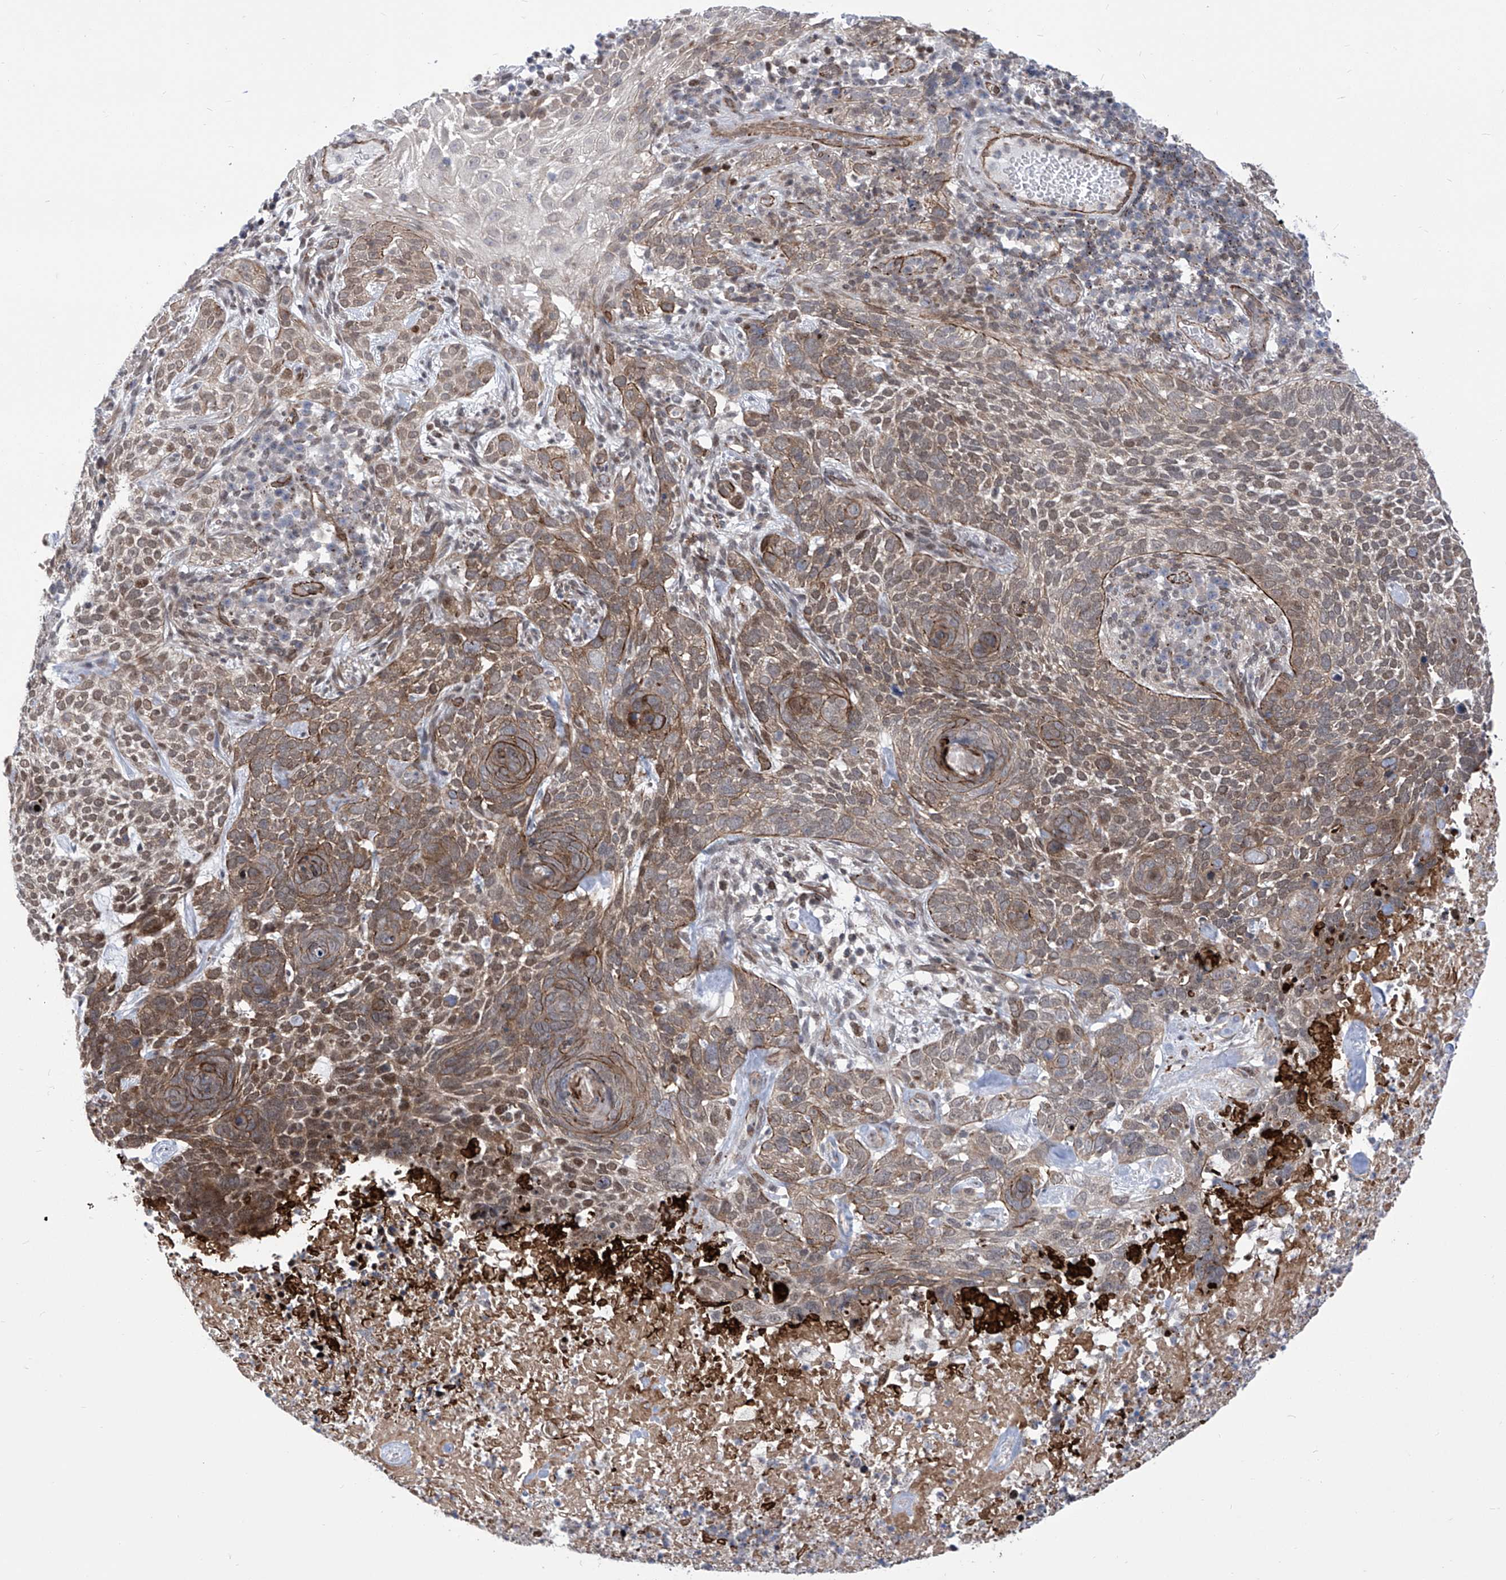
{"staining": {"intensity": "moderate", "quantity": ">75%", "location": "cytoplasmic/membranous,nuclear"}, "tissue": "skin cancer", "cell_type": "Tumor cells", "image_type": "cancer", "snomed": [{"axis": "morphology", "description": "Basal cell carcinoma"}, {"axis": "topography", "description": "Skin"}], "caption": "Protein positivity by IHC reveals moderate cytoplasmic/membranous and nuclear staining in approximately >75% of tumor cells in skin basal cell carcinoma.", "gene": "CEP290", "patient": {"sex": "female", "age": 64}}